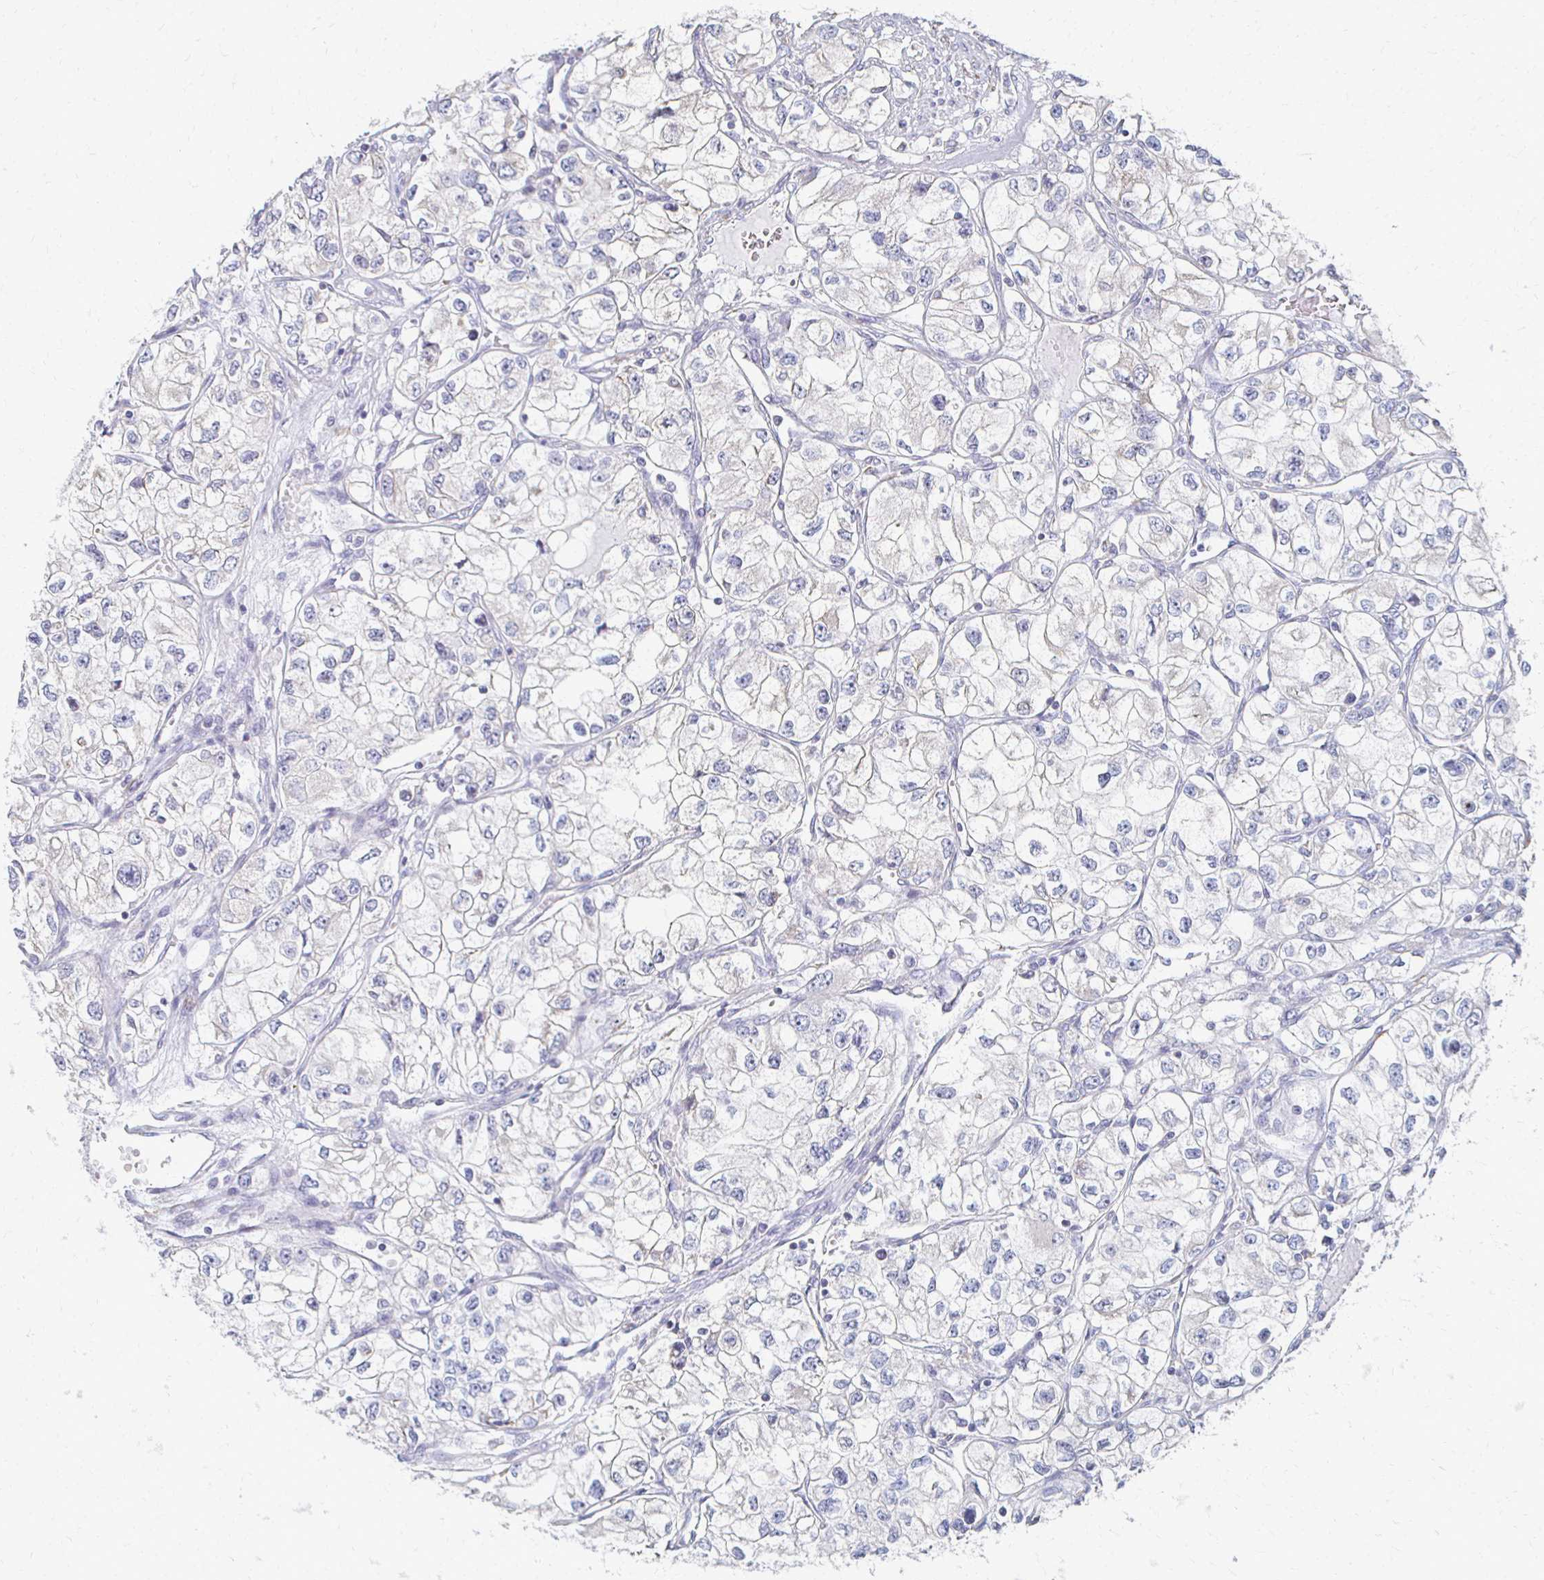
{"staining": {"intensity": "negative", "quantity": "none", "location": "none"}, "tissue": "renal cancer", "cell_type": "Tumor cells", "image_type": "cancer", "snomed": [{"axis": "morphology", "description": "Adenocarcinoma, NOS"}, {"axis": "topography", "description": "Kidney"}], "caption": "Immunohistochemistry (IHC) of renal cancer reveals no expression in tumor cells.", "gene": "ATP1A3", "patient": {"sex": "female", "age": 59}}